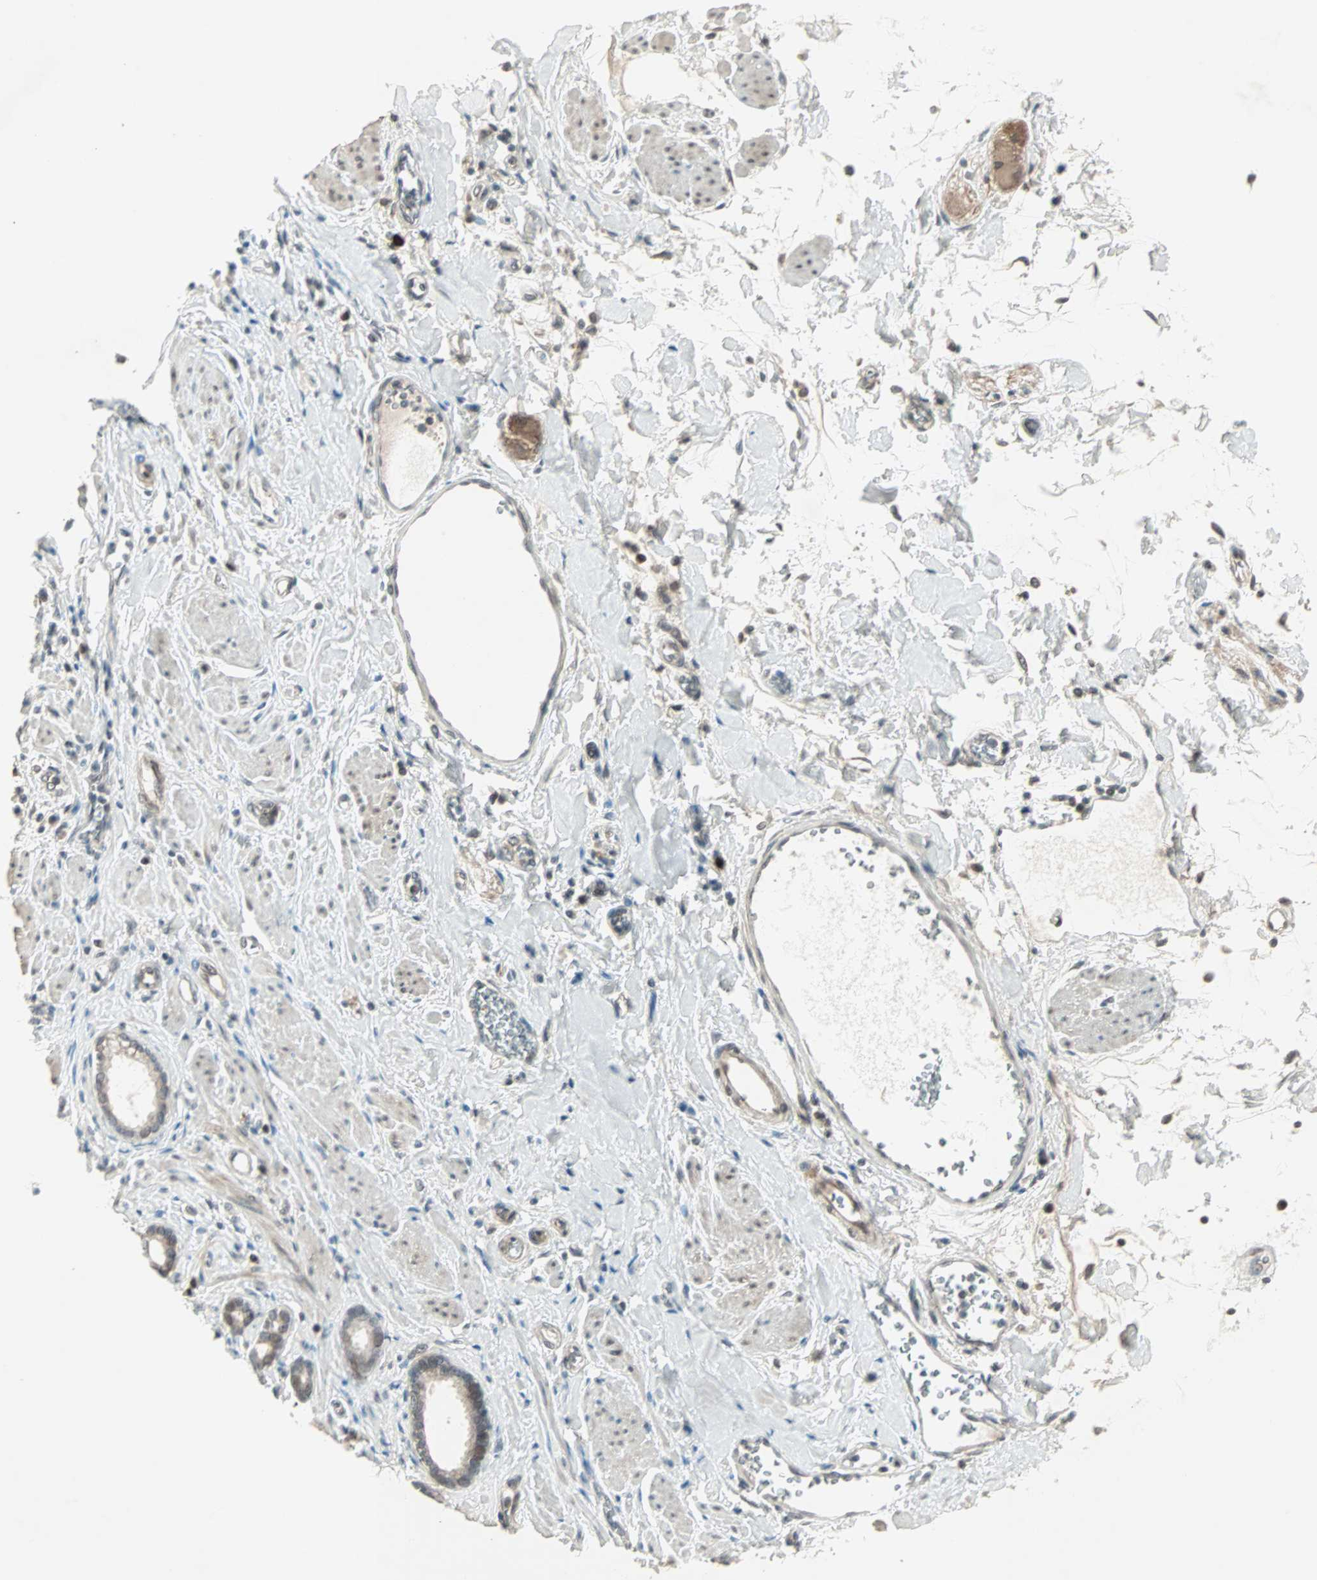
{"staining": {"intensity": "weak", "quantity": "25%-75%", "location": "cytoplasmic/membranous"}, "tissue": "pancreatic cancer", "cell_type": "Tumor cells", "image_type": "cancer", "snomed": [{"axis": "morphology", "description": "Normal tissue, NOS"}, {"axis": "topography", "description": "Lymph node"}], "caption": "Weak cytoplasmic/membranous protein expression is present in about 25%-75% of tumor cells in pancreatic cancer. (Stains: DAB (3,3'-diaminobenzidine) in brown, nuclei in blue, Microscopy: brightfield microscopy at high magnification).", "gene": "PGBD1", "patient": {"sex": "male", "age": 50}}